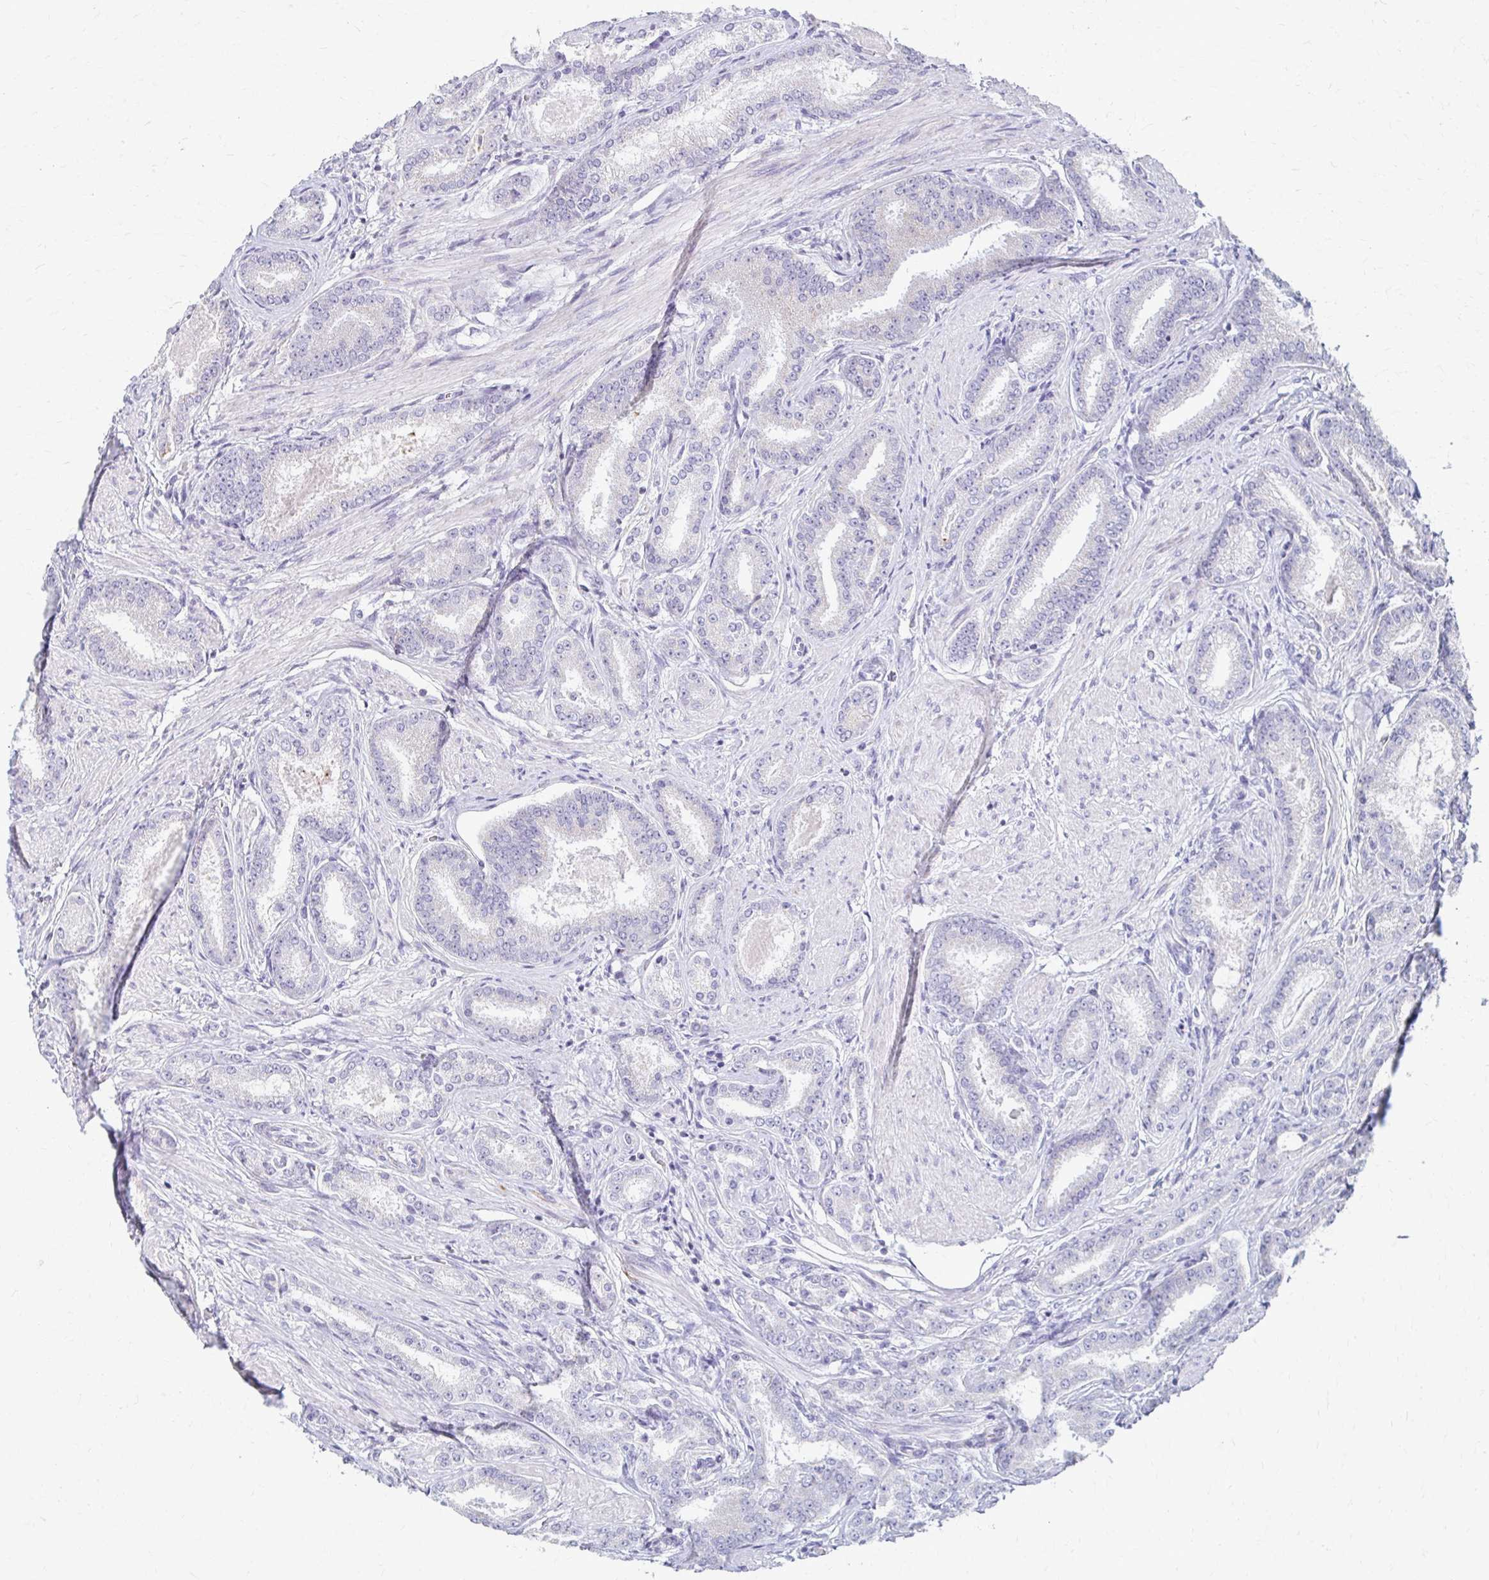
{"staining": {"intensity": "negative", "quantity": "none", "location": "none"}, "tissue": "prostate cancer", "cell_type": "Tumor cells", "image_type": "cancer", "snomed": [{"axis": "morphology", "description": "Adenocarcinoma, High grade"}, {"axis": "topography", "description": "Prostate"}], "caption": "Tumor cells are negative for brown protein staining in high-grade adenocarcinoma (prostate).", "gene": "FCGR2B", "patient": {"sex": "male", "age": 63}}